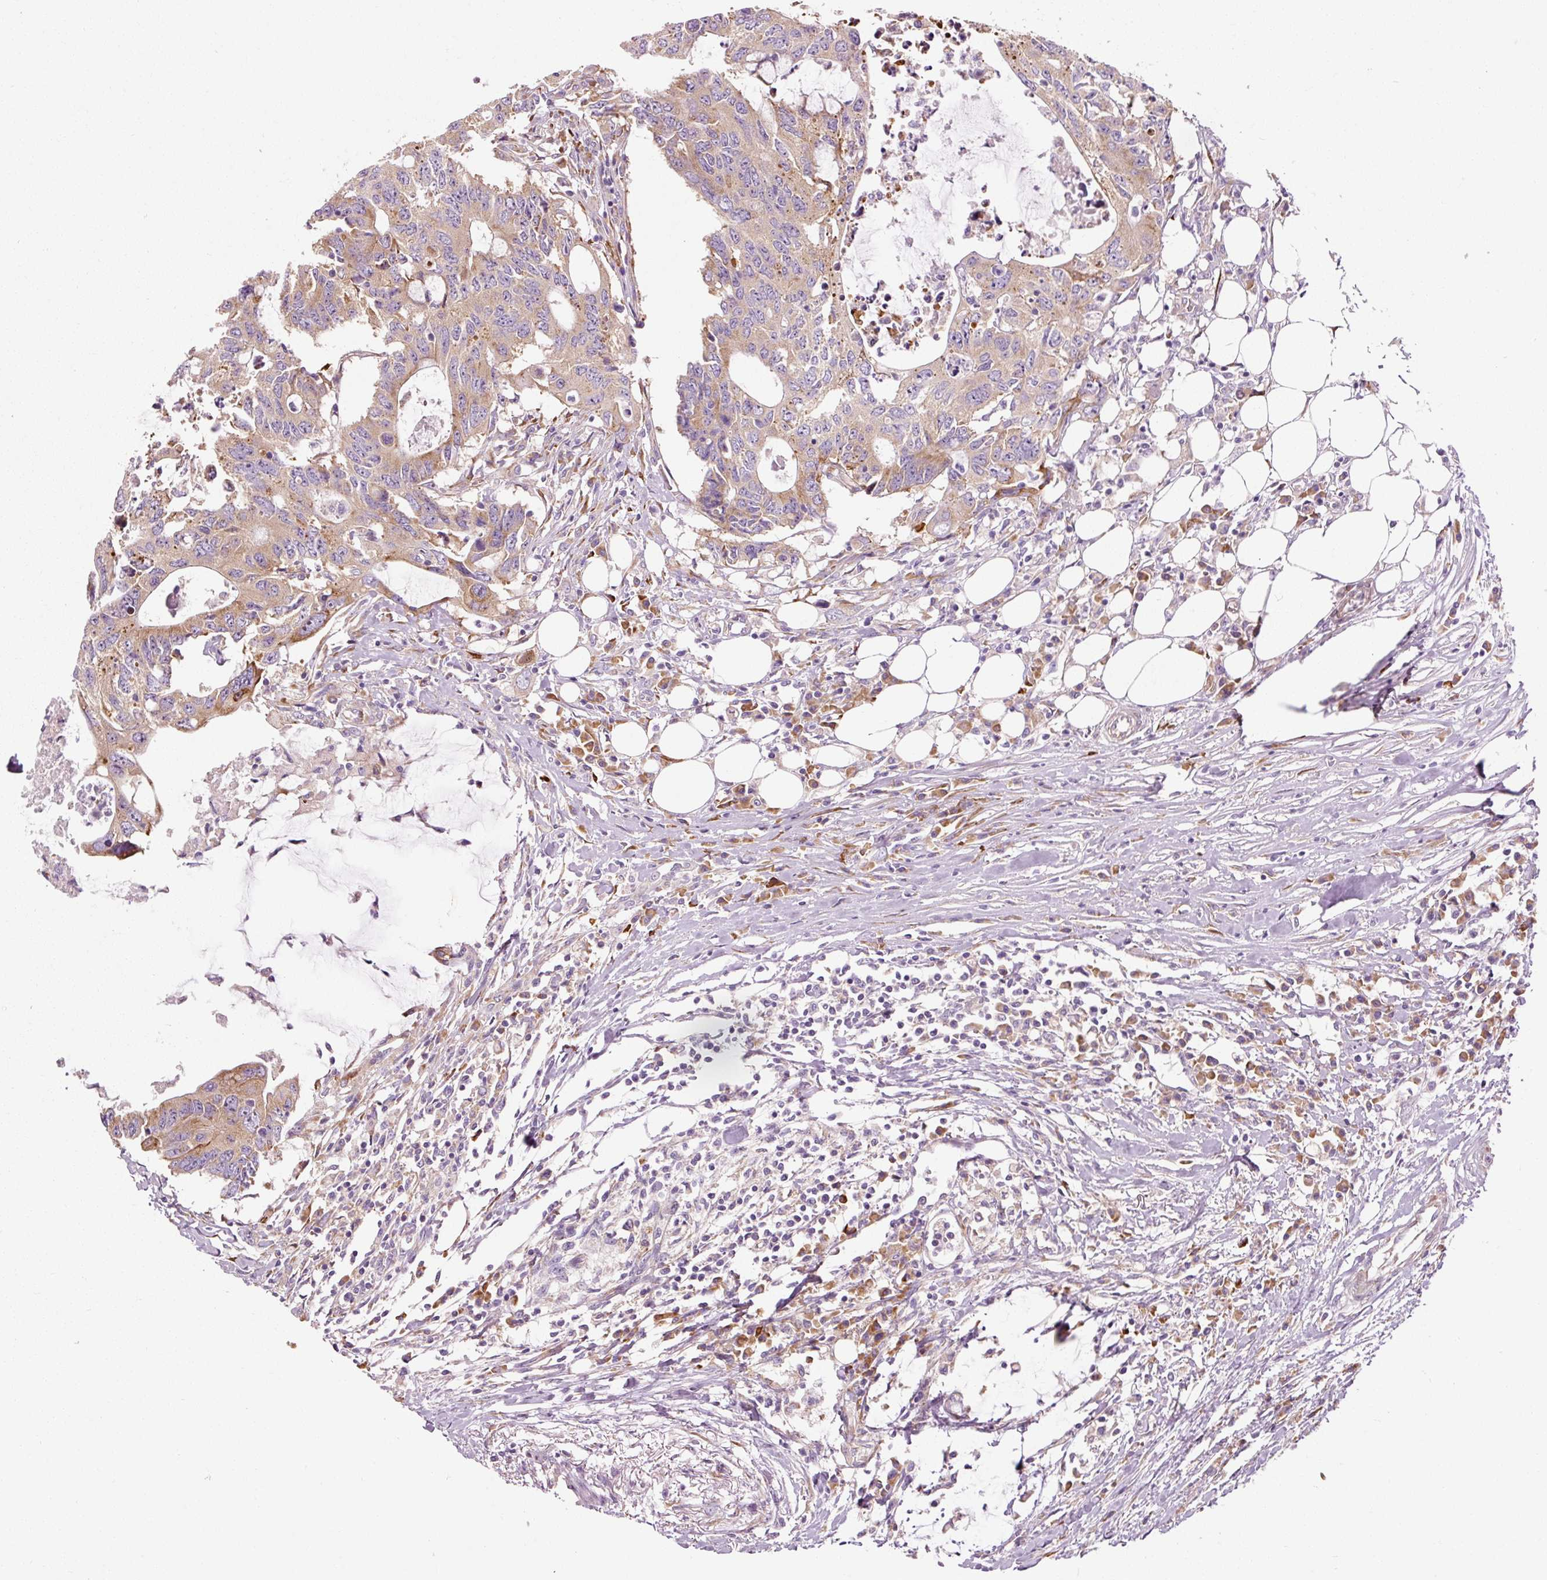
{"staining": {"intensity": "moderate", "quantity": ">75%", "location": "cytoplasmic/membranous"}, "tissue": "colorectal cancer", "cell_type": "Tumor cells", "image_type": "cancer", "snomed": [{"axis": "morphology", "description": "Adenocarcinoma, NOS"}, {"axis": "topography", "description": "Colon"}], "caption": "Immunohistochemical staining of human colorectal adenocarcinoma reveals medium levels of moderate cytoplasmic/membranous staining in approximately >75% of tumor cells. (DAB IHC, brown staining for protein, blue staining for nuclei).", "gene": "RPL10A", "patient": {"sex": "male", "age": 71}}